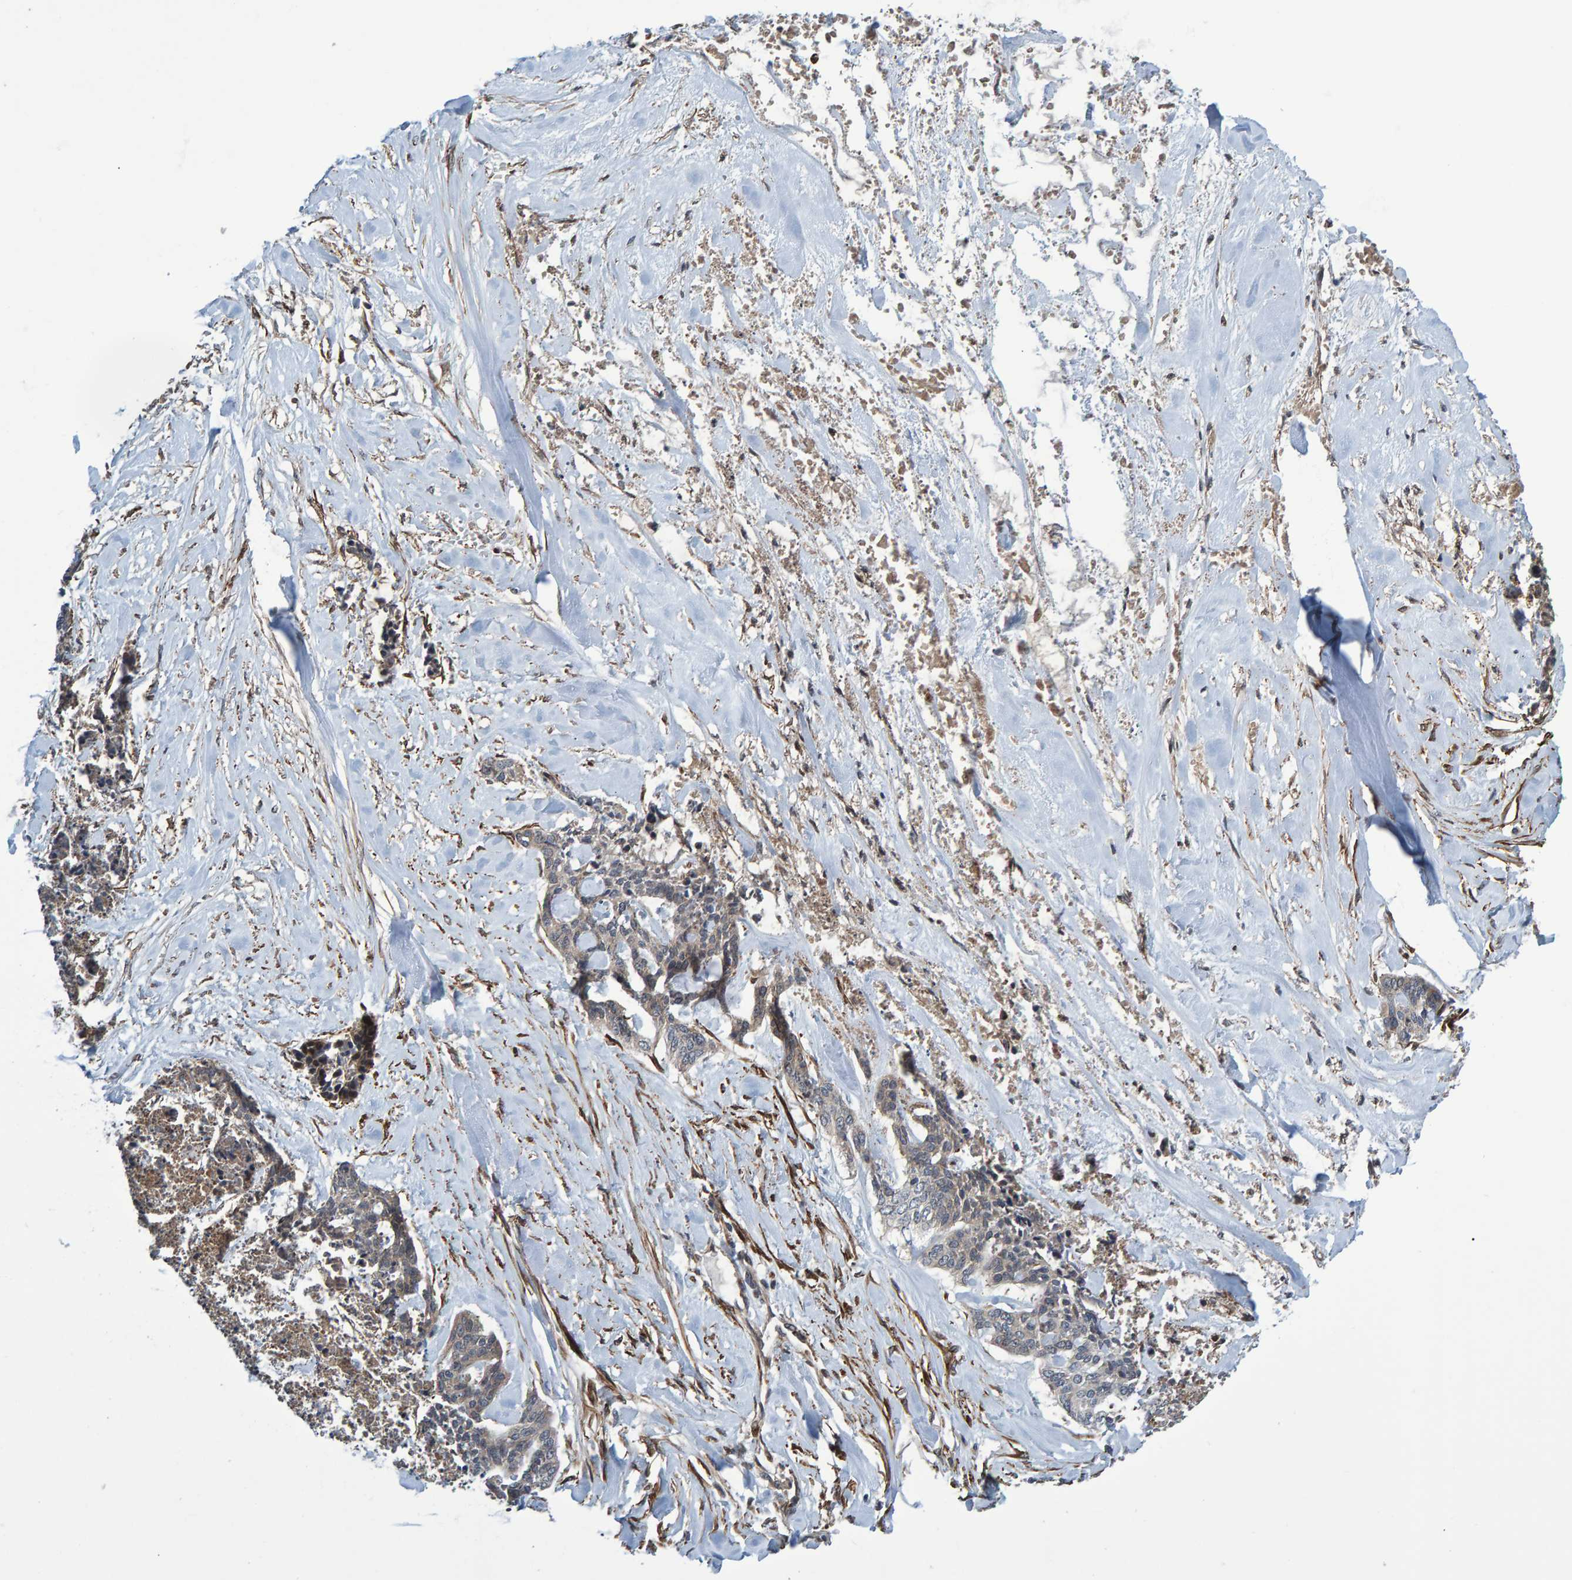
{"staining": {"intensity": "weak", "quantity": "<25%", "location": "cytoplasmic/membranous"}, "tissue": "skin cancer", "cell_type": "Tumor cells", "image_type": "cancer", "snomed": [{"axis": "morphology", "description": "Basal cell carcinoma"}, {"axis": "topography", "description": "Skin"}], "caption": "The immunohistochemistry image has no significant expression in tumor cells of skin cancer (basal cell carcinoma) tissue.", "gene": "ATP6V1H", "patient": {"sex": "female", "age": 64}}